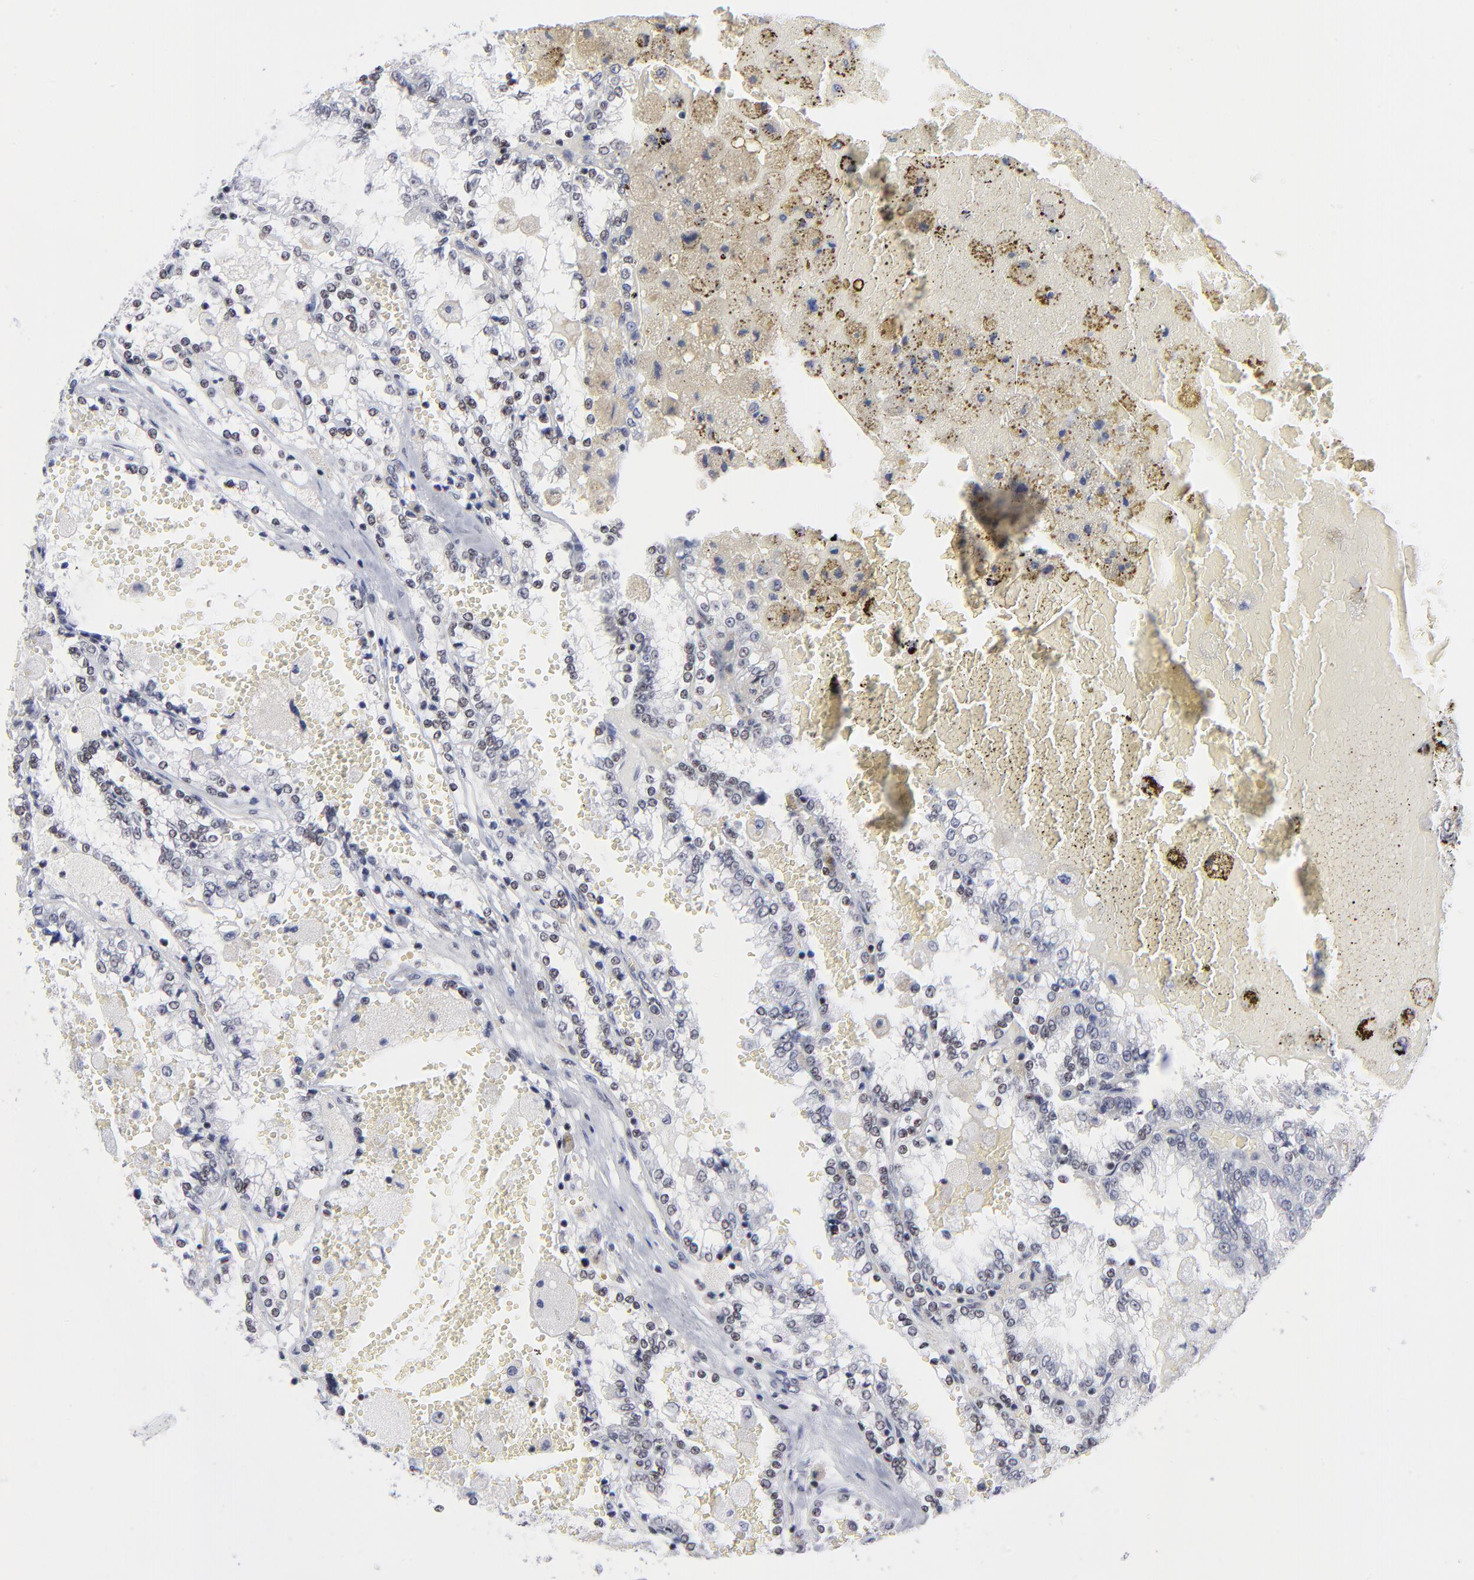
{"staining": {"intensity": "weak", "quantity": "<25%", "location": "nuclear"}, "tissue": "renal cancer", "cell_type": "Tumor cells", "image_type": "cancer", "snomed": [{"axis": "morphology", "description": "Adenocarcinoma, NOS"}, {"axis": "topography", "description": "Kidney"}], "caption": "The micrograph displays no staining of tumor cells in renal cancer (adenocarcinoma).", "gene": "SP2", "patient": {"sex": "female", "age": 56}}